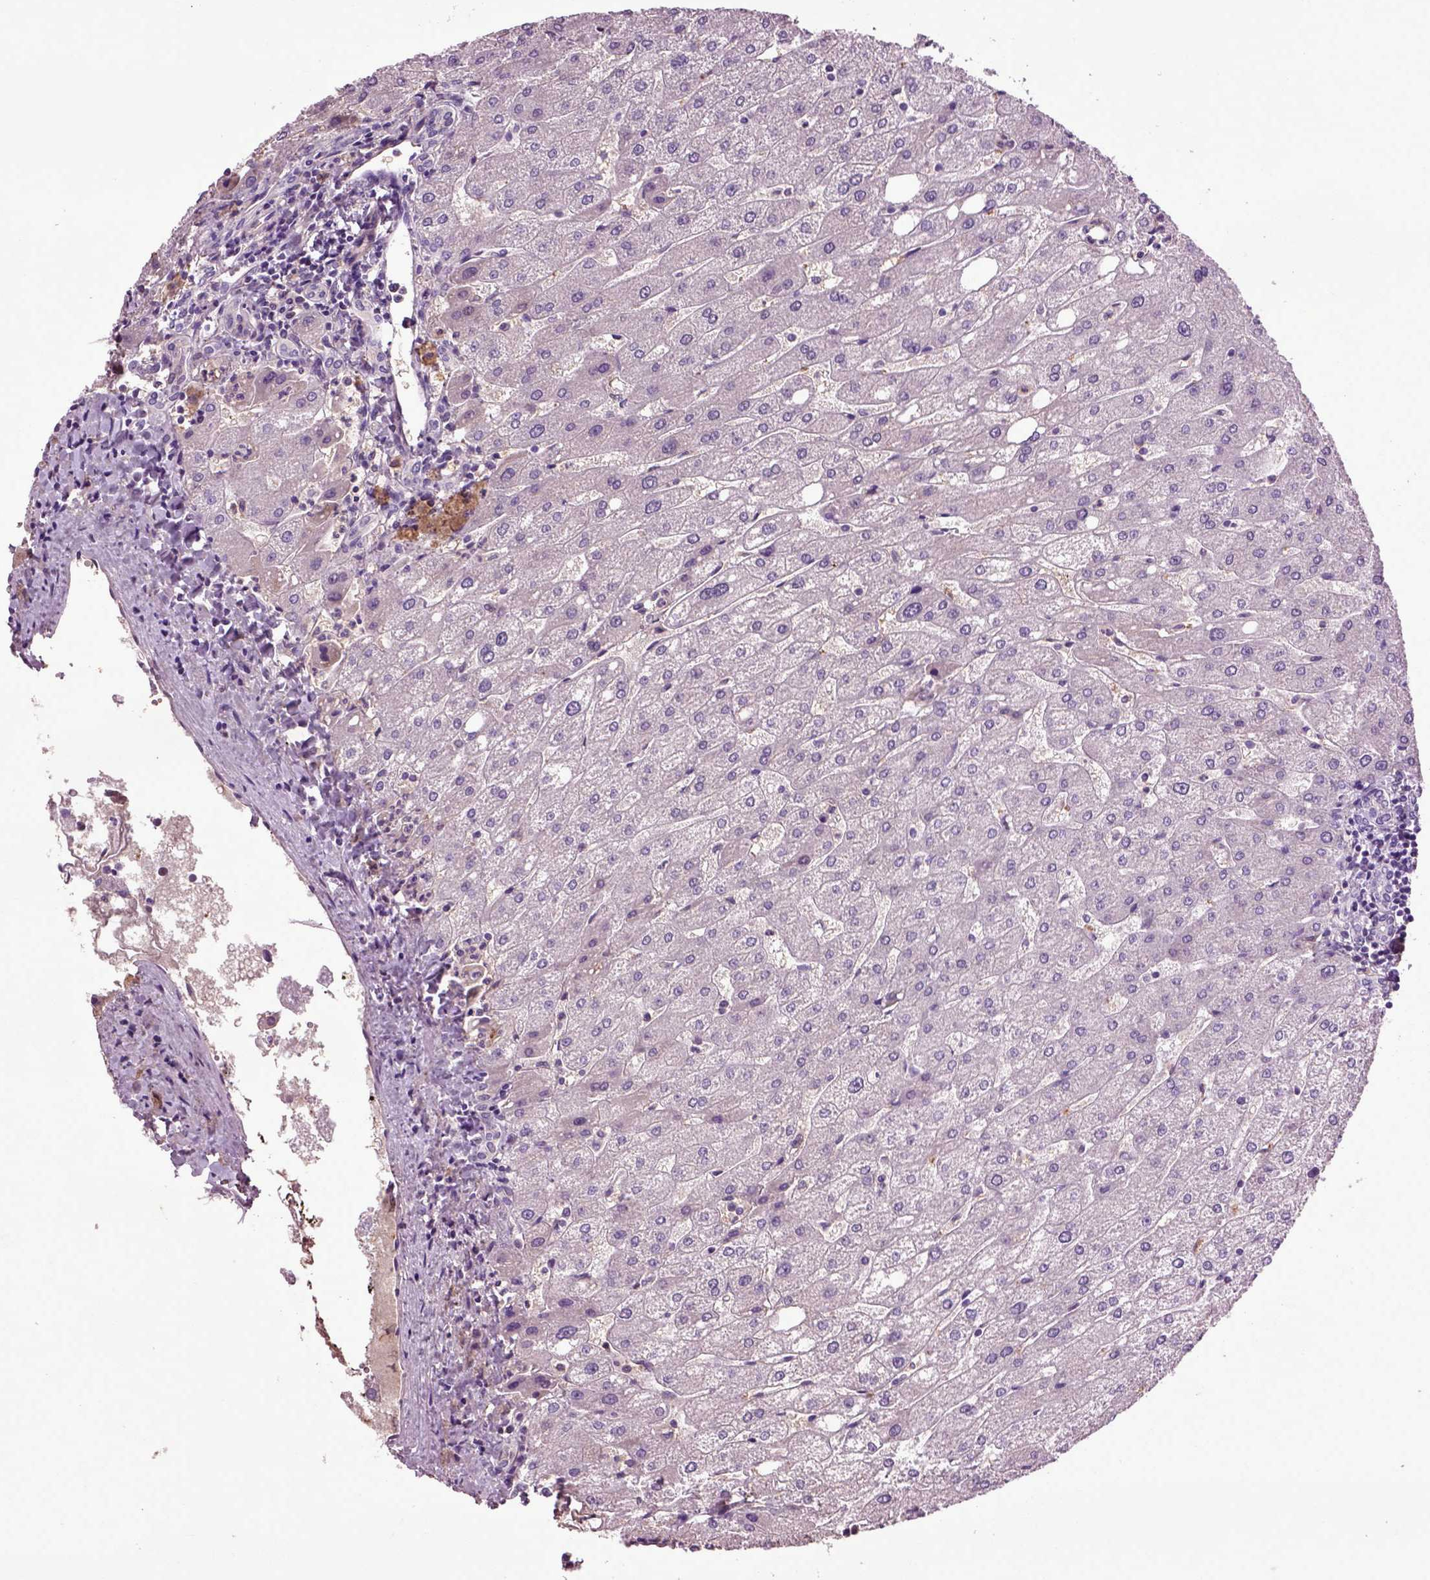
{"staining": {"intensity": "negative", "quantity": "none", "location": "none"}, "tissue": "liver", "cell_type": "Cholangiocytes", "image_type": "normal", "snomed": [{"axis": "morphology", "description": "Normal tissue, NOS"}, {"axis": "topography", "description": "Liver"}], "caption": "This is a photomicrograph of immunohistochemistry (IHC) staining of benign liver, which shows no expression in cholangiocytes.", "gene": "SPON1", "patient": {"sex": "male", "age": 67}}